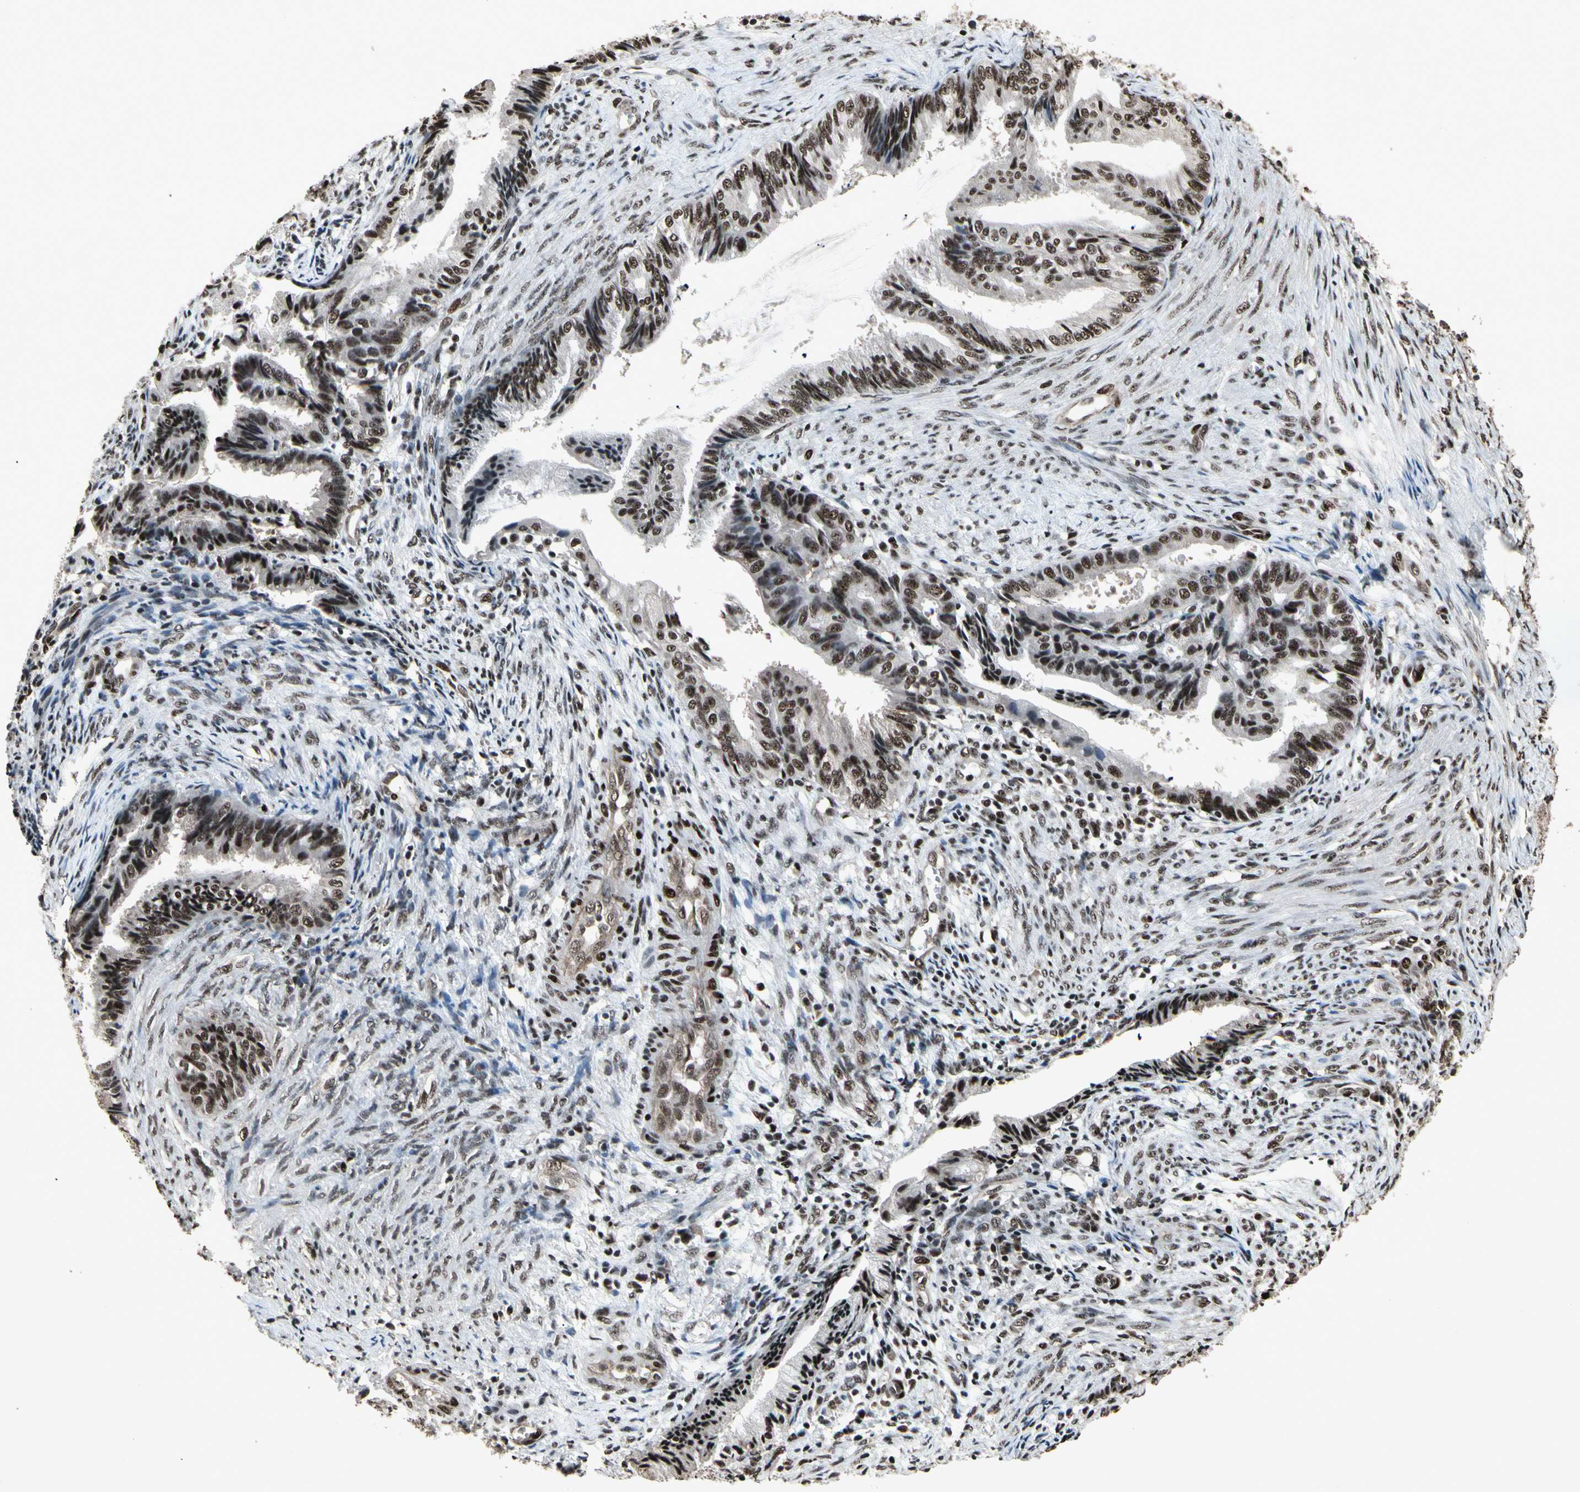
{"staining": {"intensity": "strong", "quantity": ">75%", "location": "nuclear"}, "tissue": "endometrial cancer", "cell_type": "Tumor cells", "image_type": "cancer", "snomed": [{"axis": "morphology", "description": "Adenocarcinoma, NOS"}, {"axis": "topography", "description": "Endometrium"}], "caption": "Human endometrial cancer stained for a protein (brown) demonstrates strong nuclear positive positivity in approximately >75% of tumor cells.", "gene": "TBX2", "patient": {"sex": "female", "age": 86}}